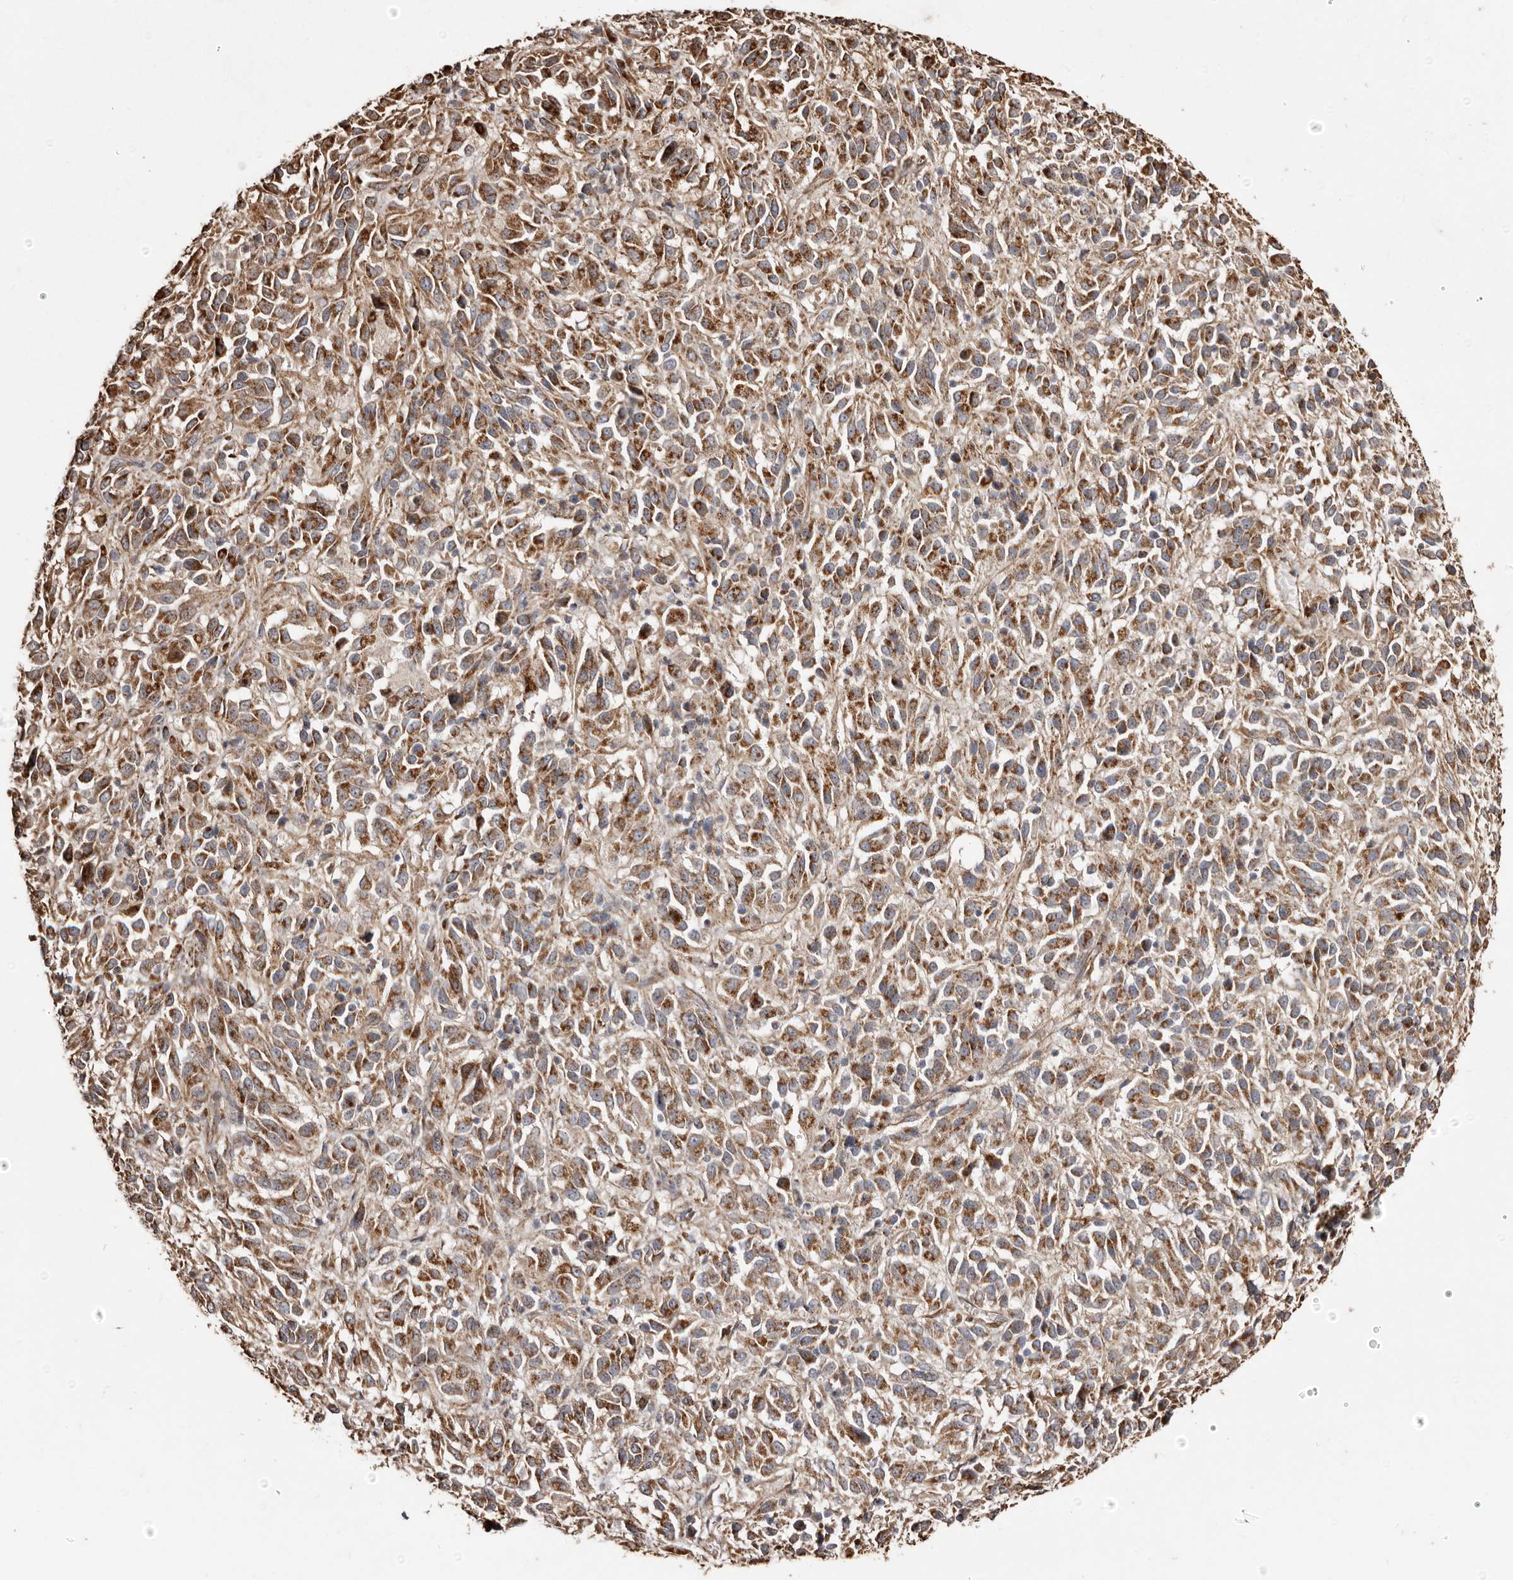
{"staining": {"intensity": "moderate", "quantity": ">75%", "location": "cytoplasmic/membranous"}, "tissue": "melanoma", "cell_type": "Tumor cells", "image_type": "cancer", "snomed": [{"axis": "morphology", "description": "Malignant melanoma, Metastatic site"}, {"axis": "topography", "description": "Lung"}], "caption": "Brown immunohistochemical staining in human malignant melanoma (metastatic site) reveals moderate cytoplasmic/membranous staining in about >75% of tumor cells.", "gene": "MACC1", "patient": {"sex": "male", "age": 64}}